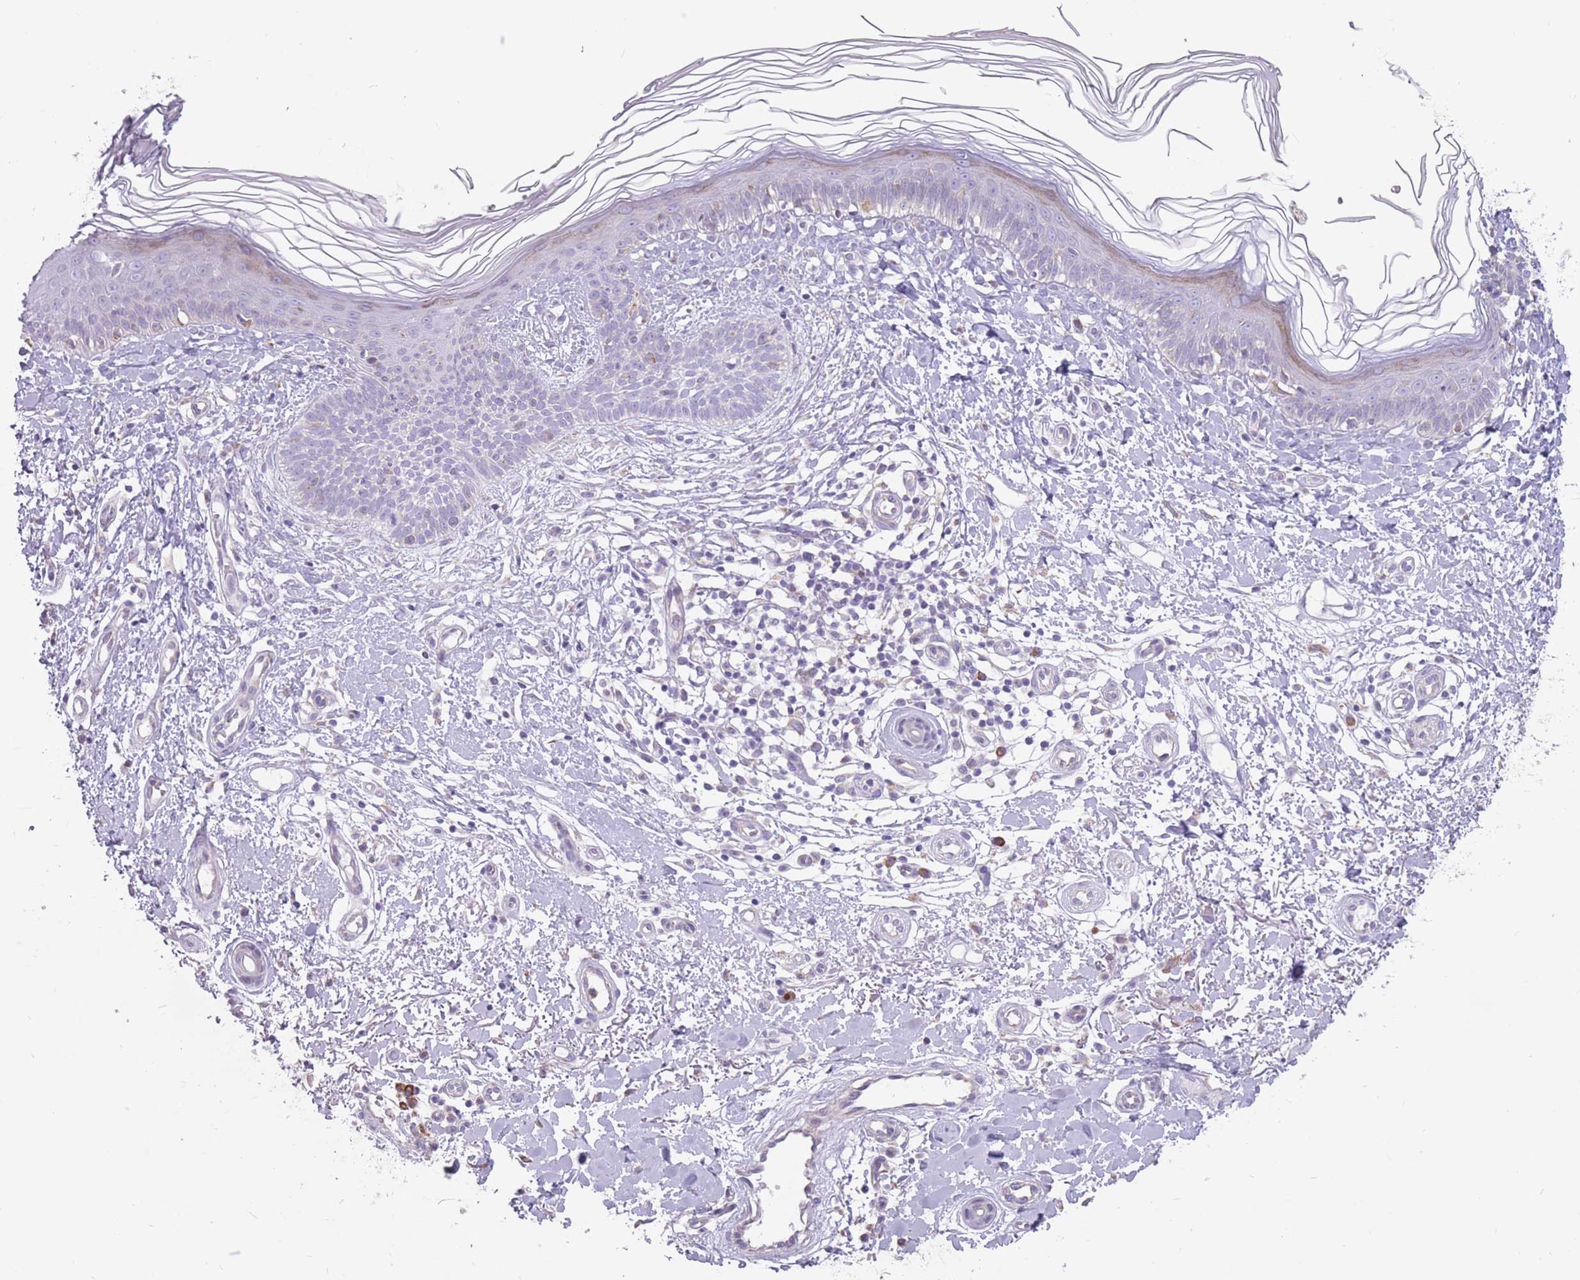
{"staining": {"intensity": "negative", "quantity": "none", "location": "none"}, "tissue": "skin cancer", "cell_type": "Tumor cells", "image_type": "cancer", "snomed": [{"axis": "morphology", "description": "Basal cell carcinoma"}, {"axis": "topography", "description": "Skin"}], "caption": "This is a micrograph of immunohistochemistry (IHC) staining of skin basal cell carcinoma, which shows no staining in tumor cells.", "gene": "TRAPPC5", "patient": {"sex": "male", "age": 78}}